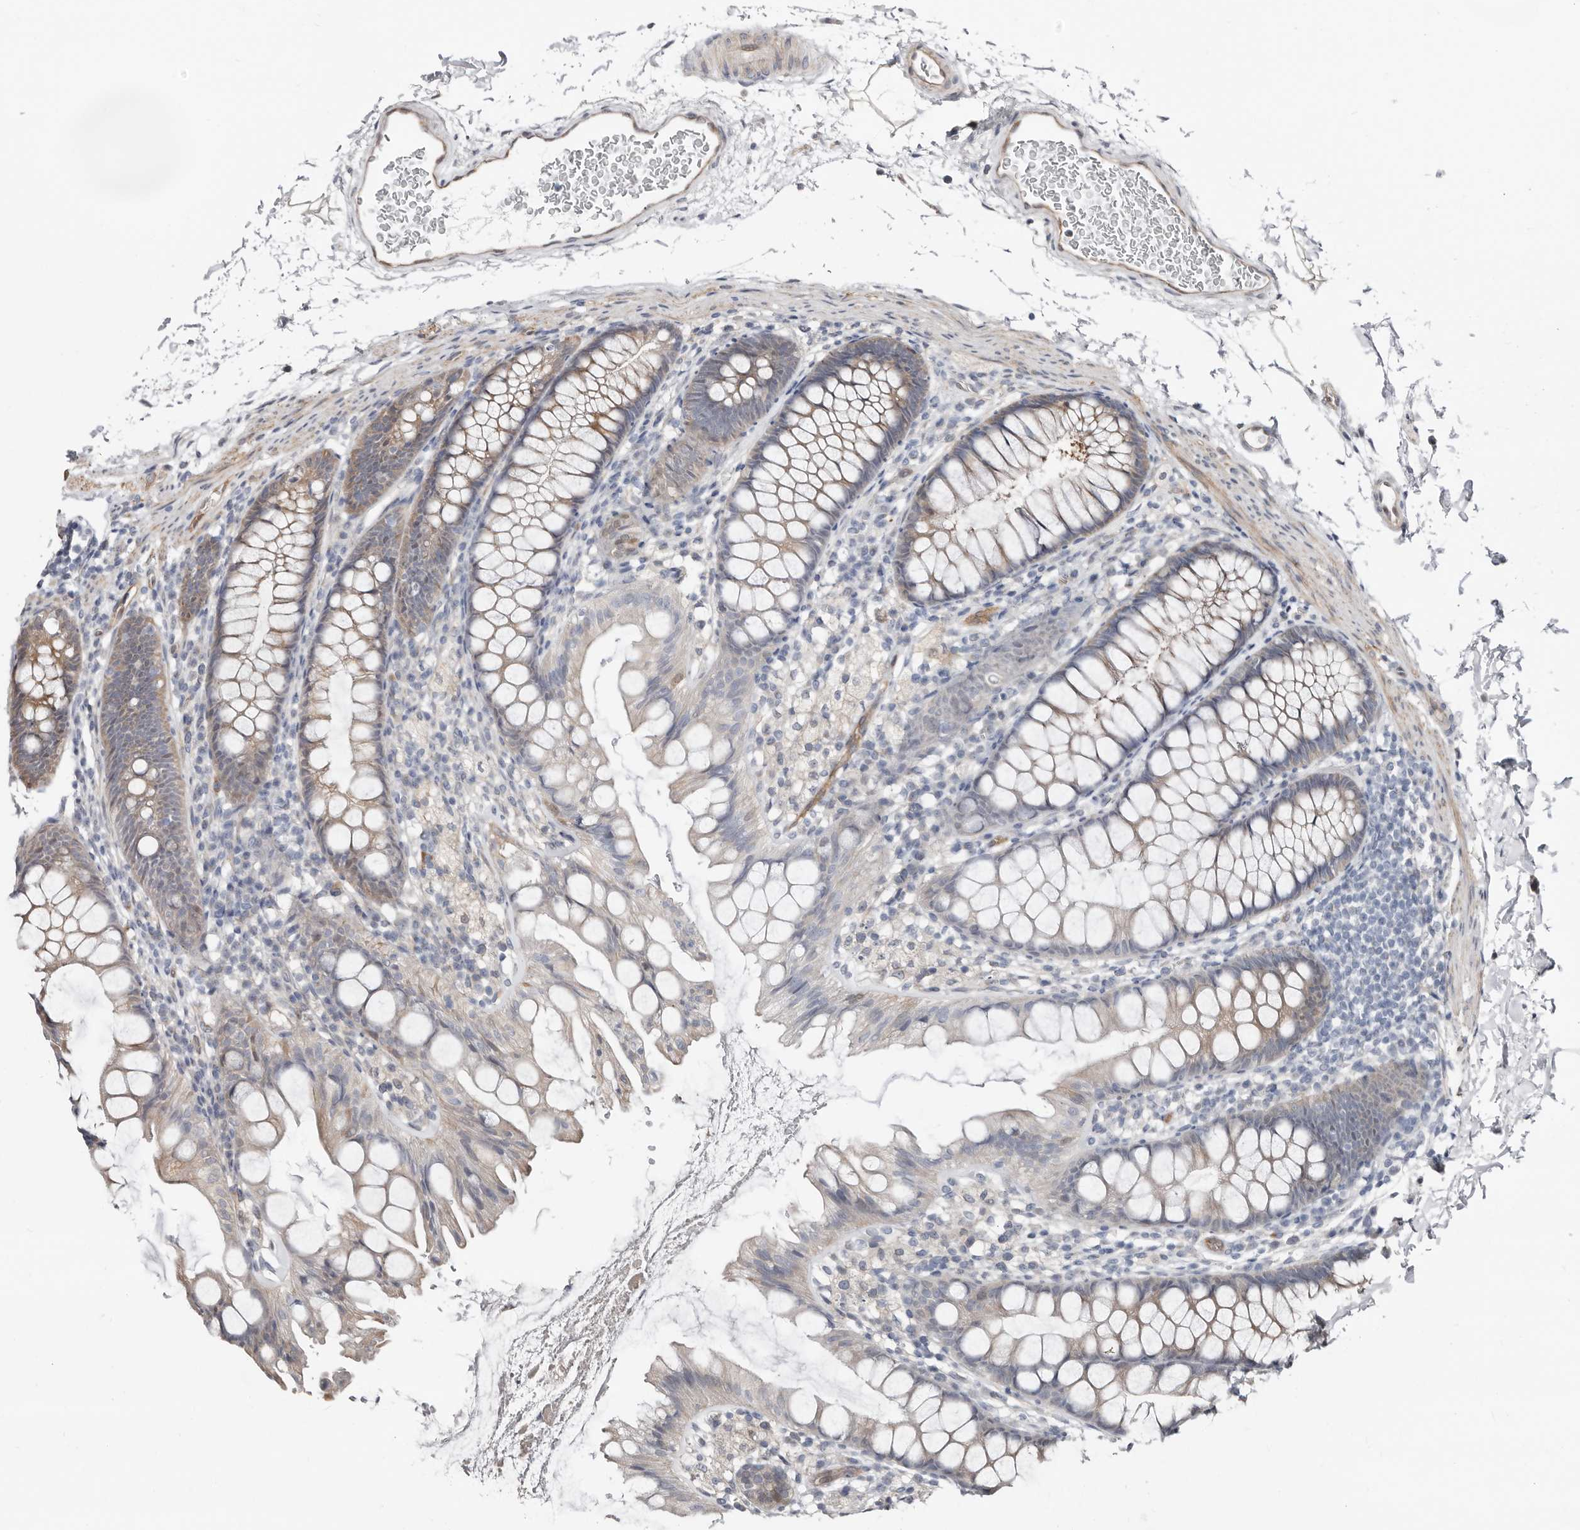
{"staining": {"intensity": "negative", "quantity": "none", "location": "none"}, "tissue": "colon", "cell_type": "Endothelial cells", "image_type": "normal", "snomed": [{"axis": "morphology", "description": "Normal tissue, NOS"}, {"axis": "topography", "description": "Colon"}], "caption": "Immunohistochemistry (IHC) histopathology image of unremarkable colon stained for a protein (brown), which shows no expression in endothelial cells. (Brightfield microscopy of DAB (3,3'-diaminobenzidine) IHC at high magnification).", "gene": "ASRGL1", "patient": {"sex": "female", "age": 62}}